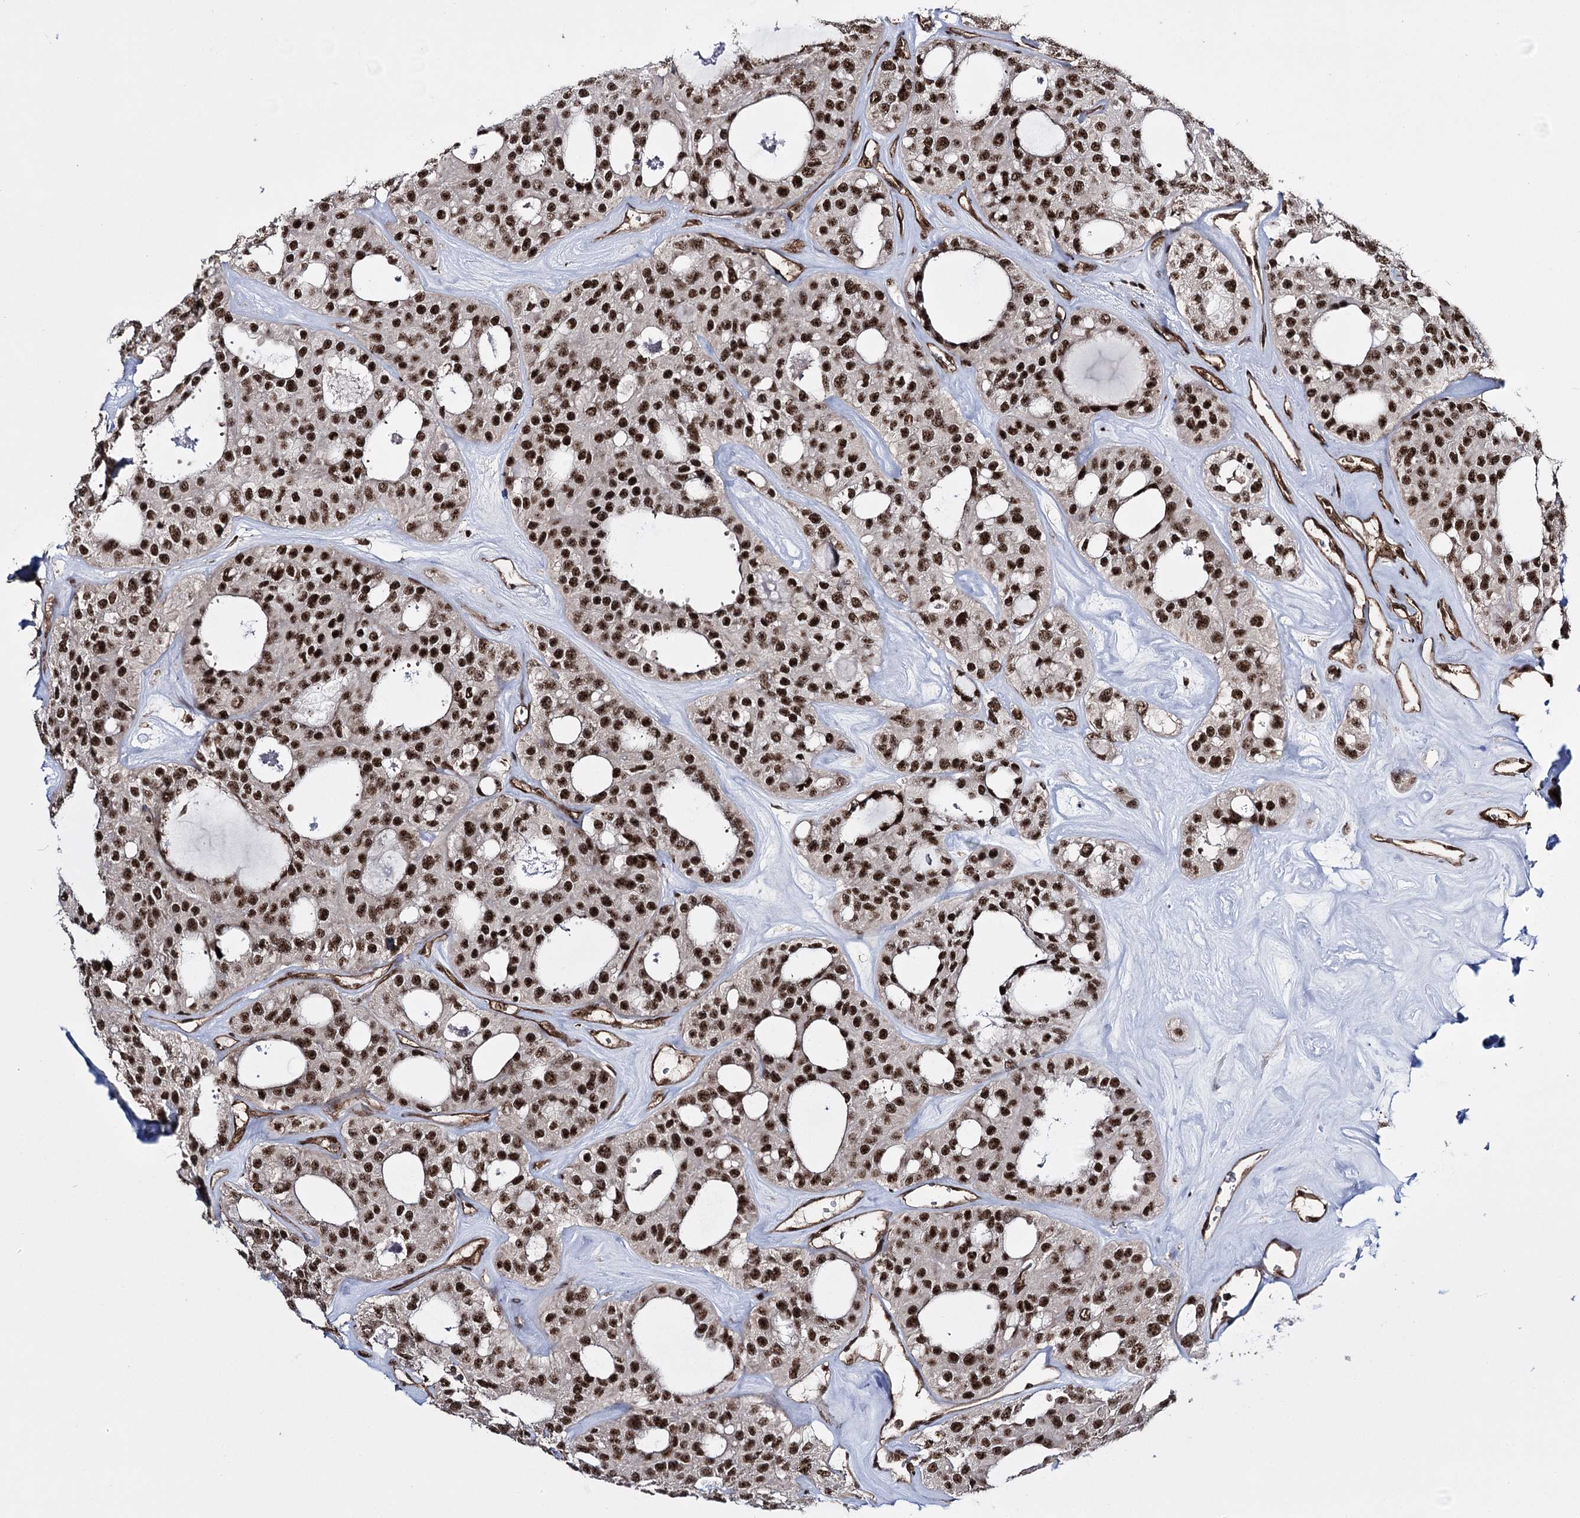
{"staining": {"intensity": "strong", "quantity": ">75%", "location": "nuclear"}, "tissue": "thyroid cancer", "cell_type": "Tumor cells", "image_type": "cancer", "snomed": [{"axis": "morphology", "description": "Follicular adenoma carcinoma, NOS"}, {"axis": "topography", "description": "Thyroid gland"}], "caption": "Immunohistochemistry (IHC) (DAB) staining of thyroid cancer reveals strong nuclear protein expression in approximately >75% of tumor cells. Nuclei are stained in blue.", "gene": "PRPF40A", "patient": {"sex": "male", "age": 75}}